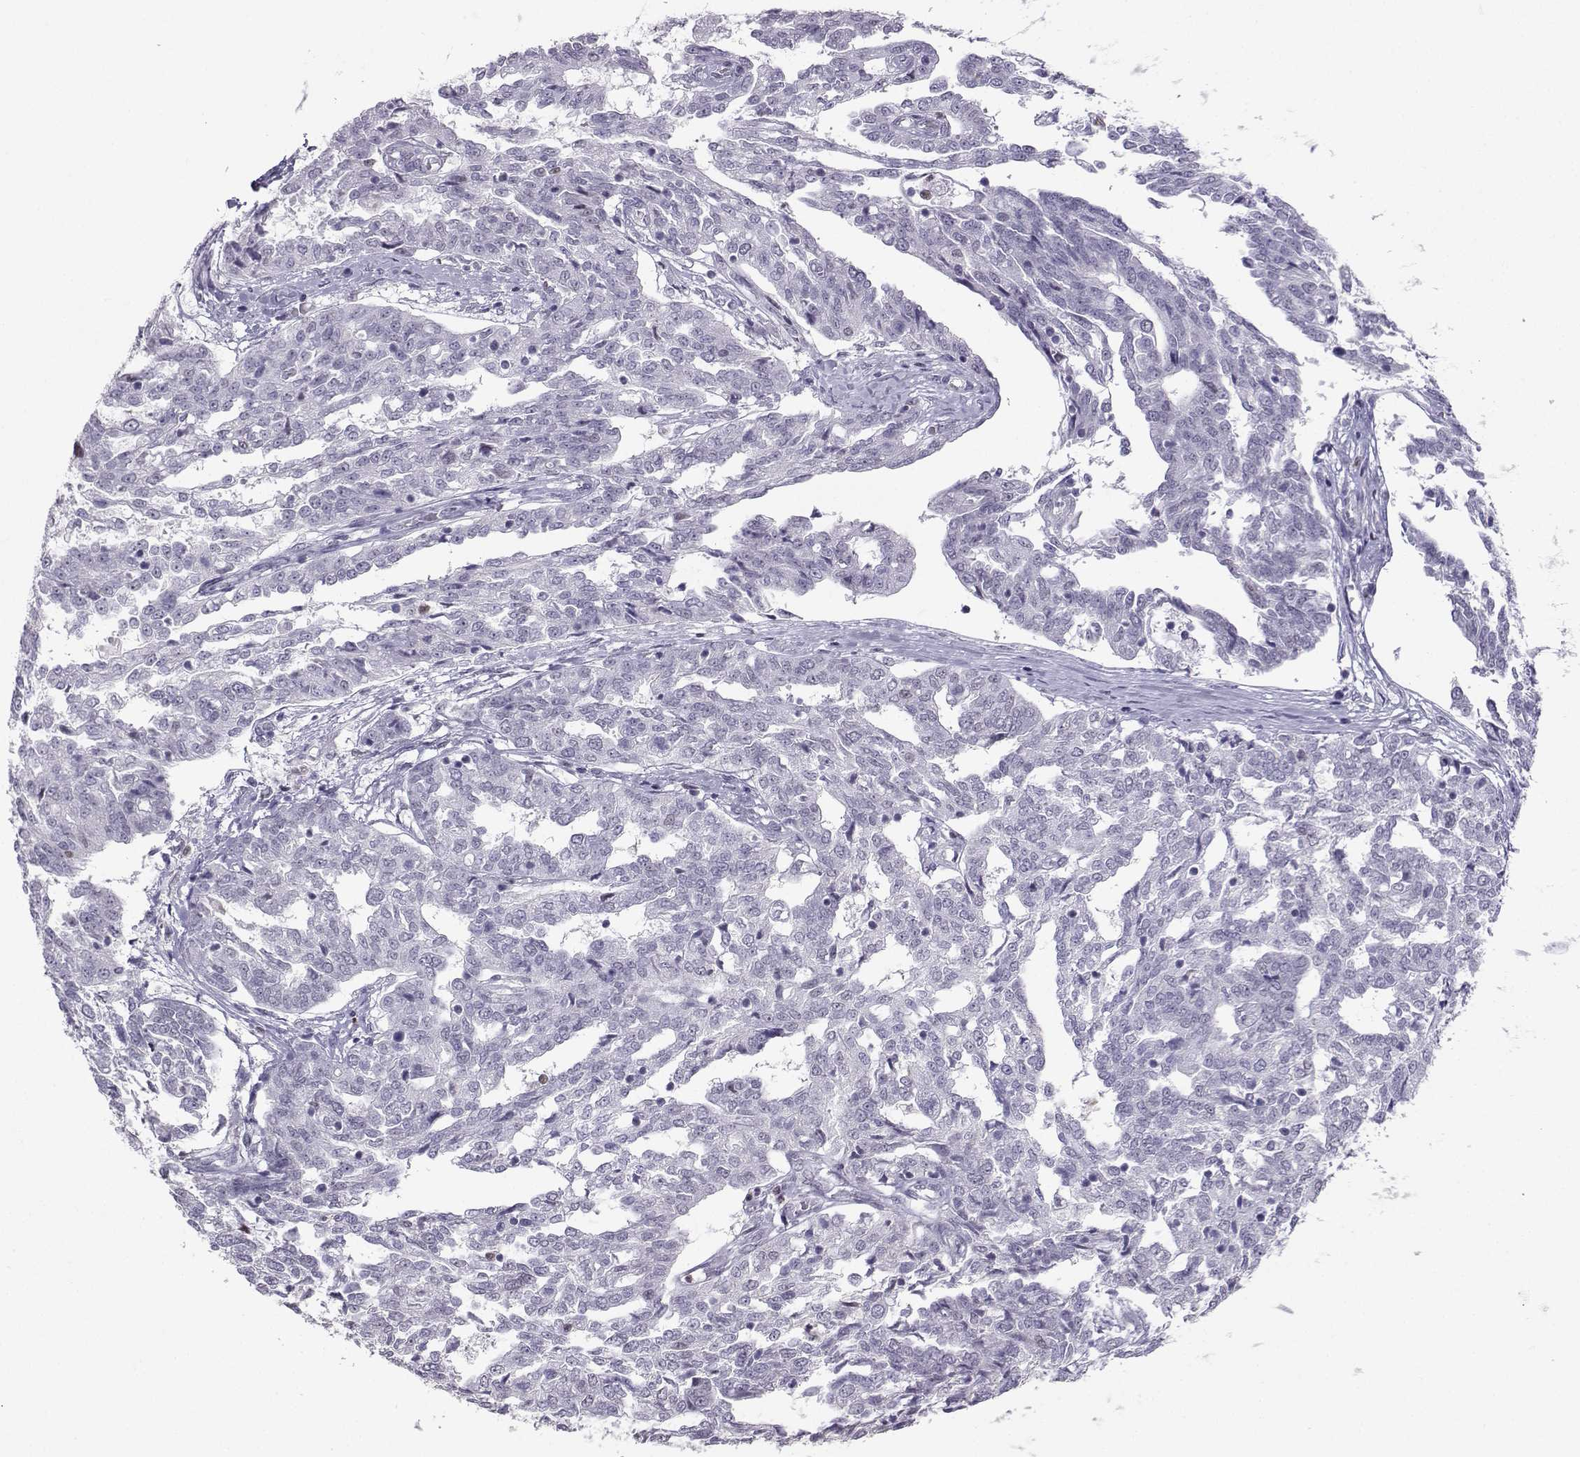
{"staining": {"intensity": "negative", "quantity": "none", "location": "none"}, "tissue": "ovarian cancer", "cell_type": "Tumor cells", "image_type": "cancer", "snomed": [{"axis": "morphology", "description": "Cystadenocarcinoma, serous, NOS"}, {"axis": "topography", "description": "Ovary"}], "caption": "Immunohistochemistry of ovarian serous cystadenocarcinoma shows no expression in tumor cells.", "gene": "TEDC2", "patient": {"sex": "female", "age": 67}}